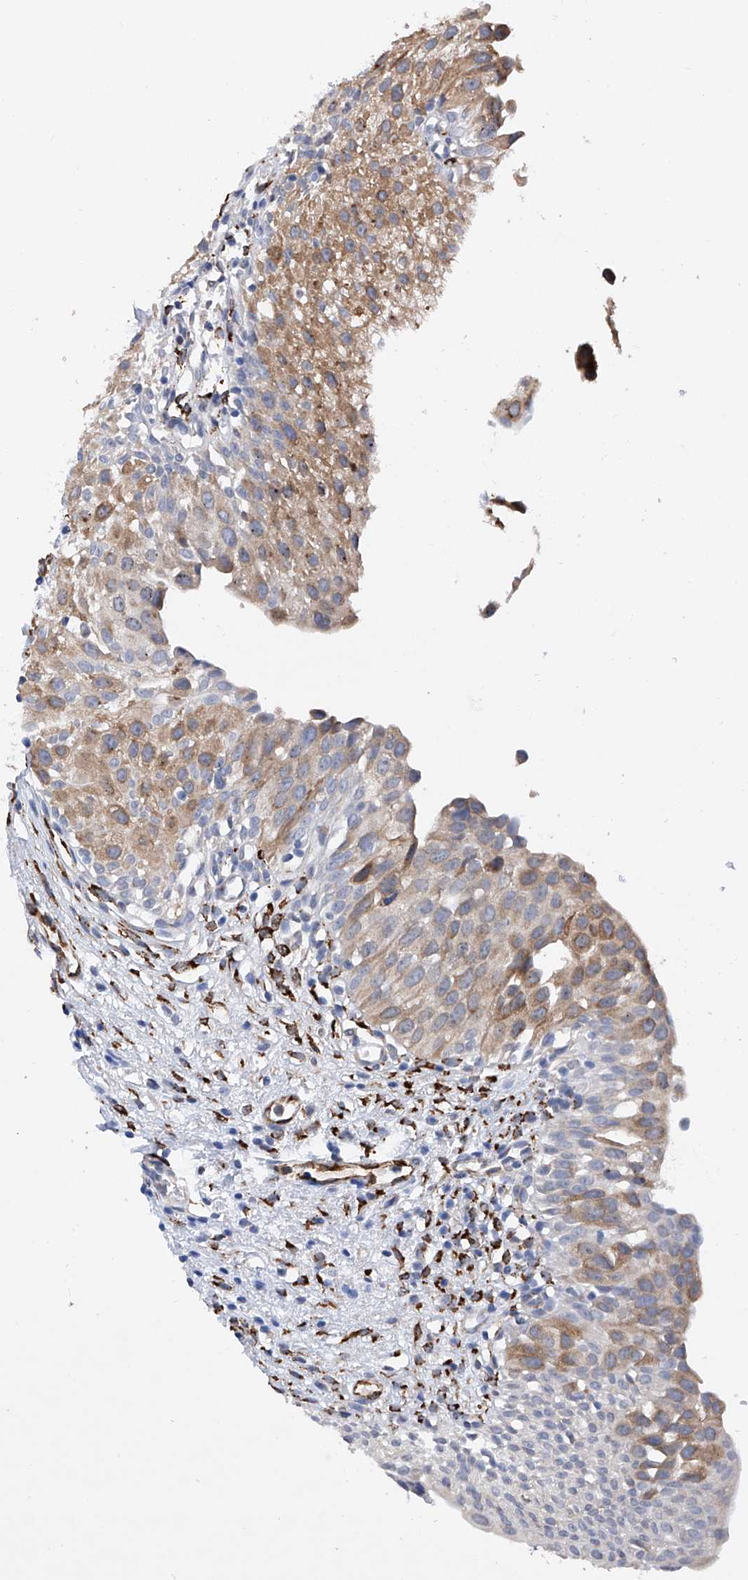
{"staining": {"intensity": "moderate", "quantity": "<25%", "location": "cytoplasmic/membranous"}, "tissue": "urinary bladder", "cell_type": "Urothelial cells", "image_type": "normal", "snomed": [{"axis": "morphology", "description": "Normal tissue, NOS"}, {"axis": "topography", "description": "Urinary bladder"}], "caption": "Urothelial cells reveal low levels of moderate cytoplasmic/membranous staining in about <25% of cells in normal human urinary bladder.", "gene": "PDIA5", "patient": {"sex": "male", "age": 51}}